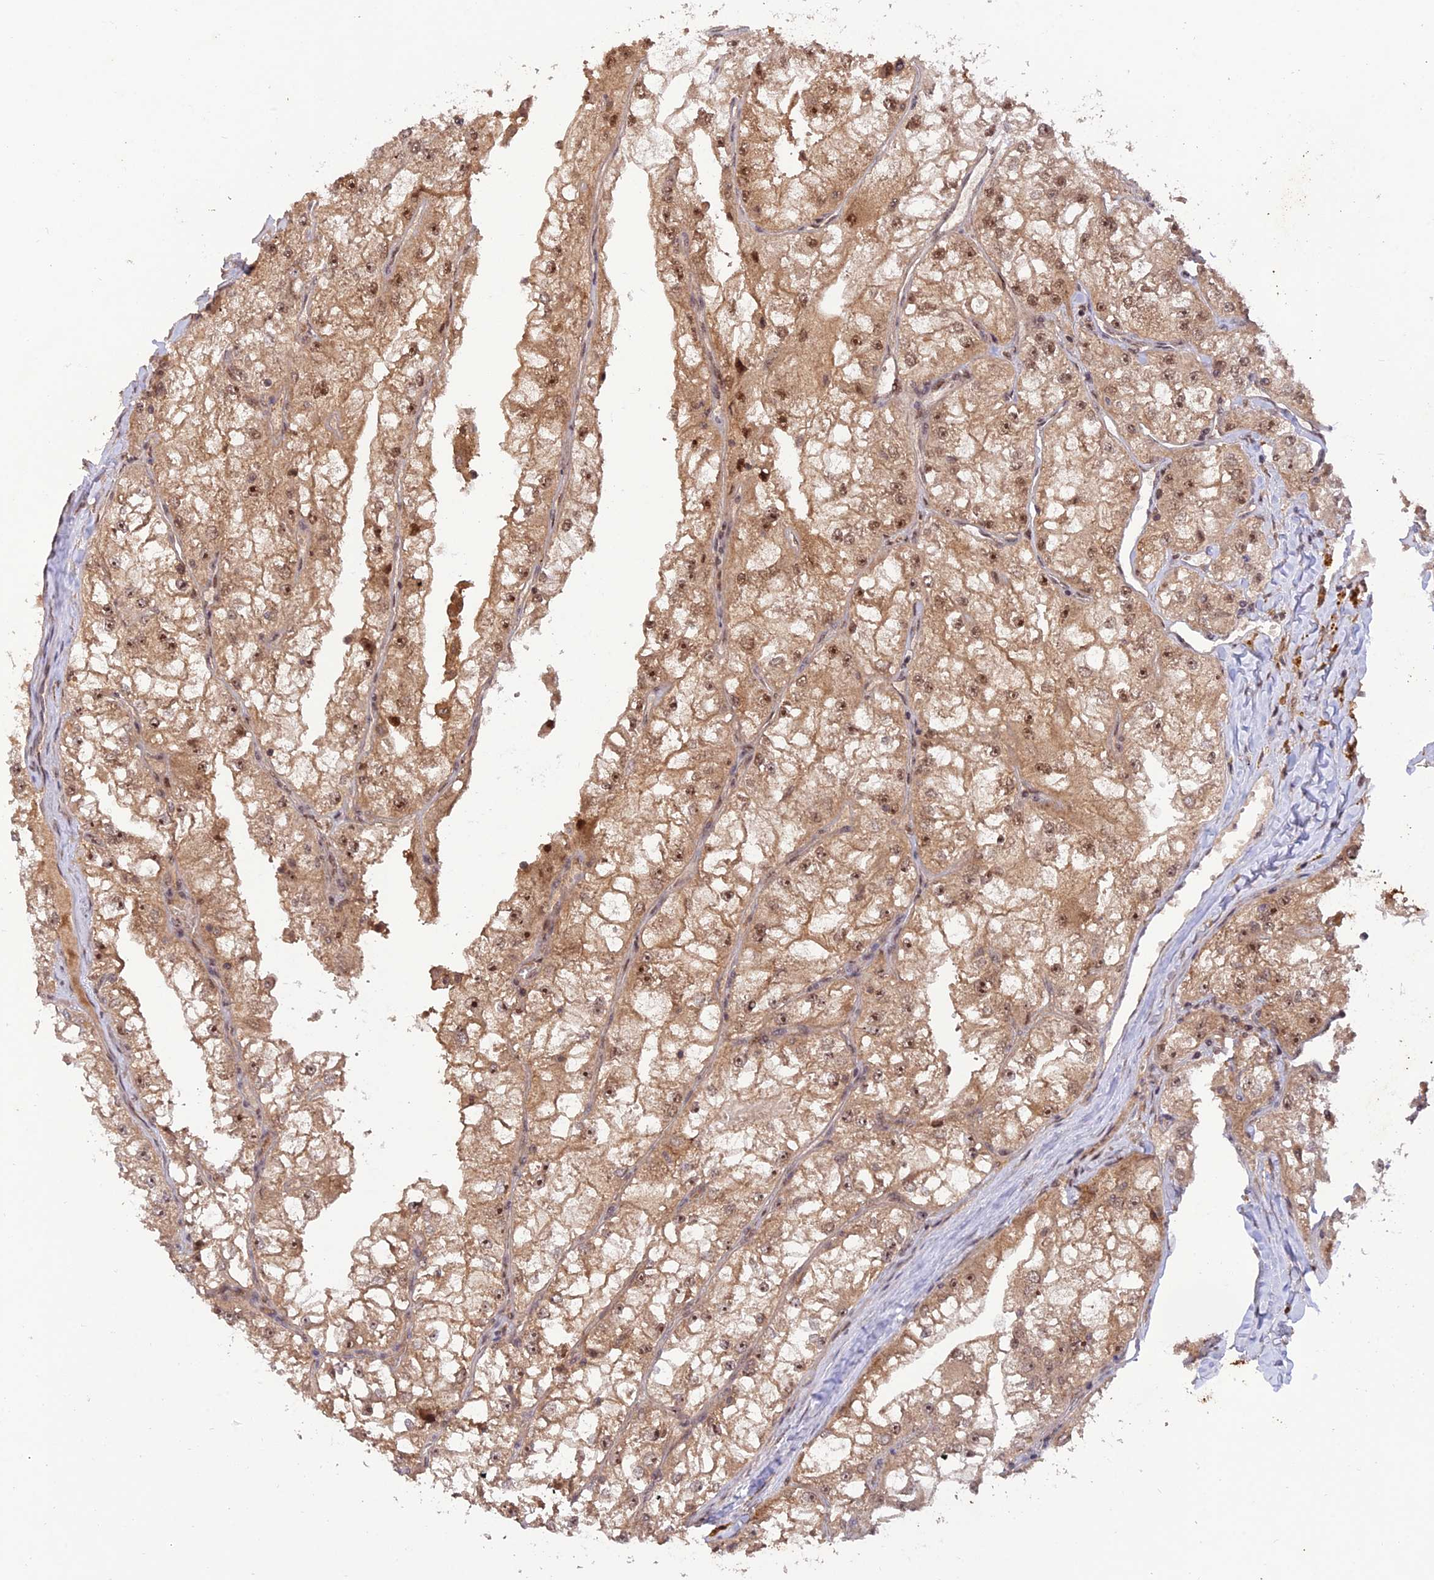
{"staining": {"intensity": "moderate", "quantity": ">75%", "location": "cytoplasmic/membranous,nuclear"}, "tissue": "renal cancer", "cell_type": "Tumor cells", "image_type": "cancer", "snomed": [{"axis": "morphology", "description": "Adenocarcinoma, NOS"}, {"axis": "topography", "description": "Kidney"}], "caption": "Human renal cancer (adenocarcinoma) stained with a brown dye exhibits moderate cytoplasmic/membranous and nuclear positive staining in about >75% of tumor cells.", "gene": "REV1", "patient": {"sex": "female", "age": 72}}